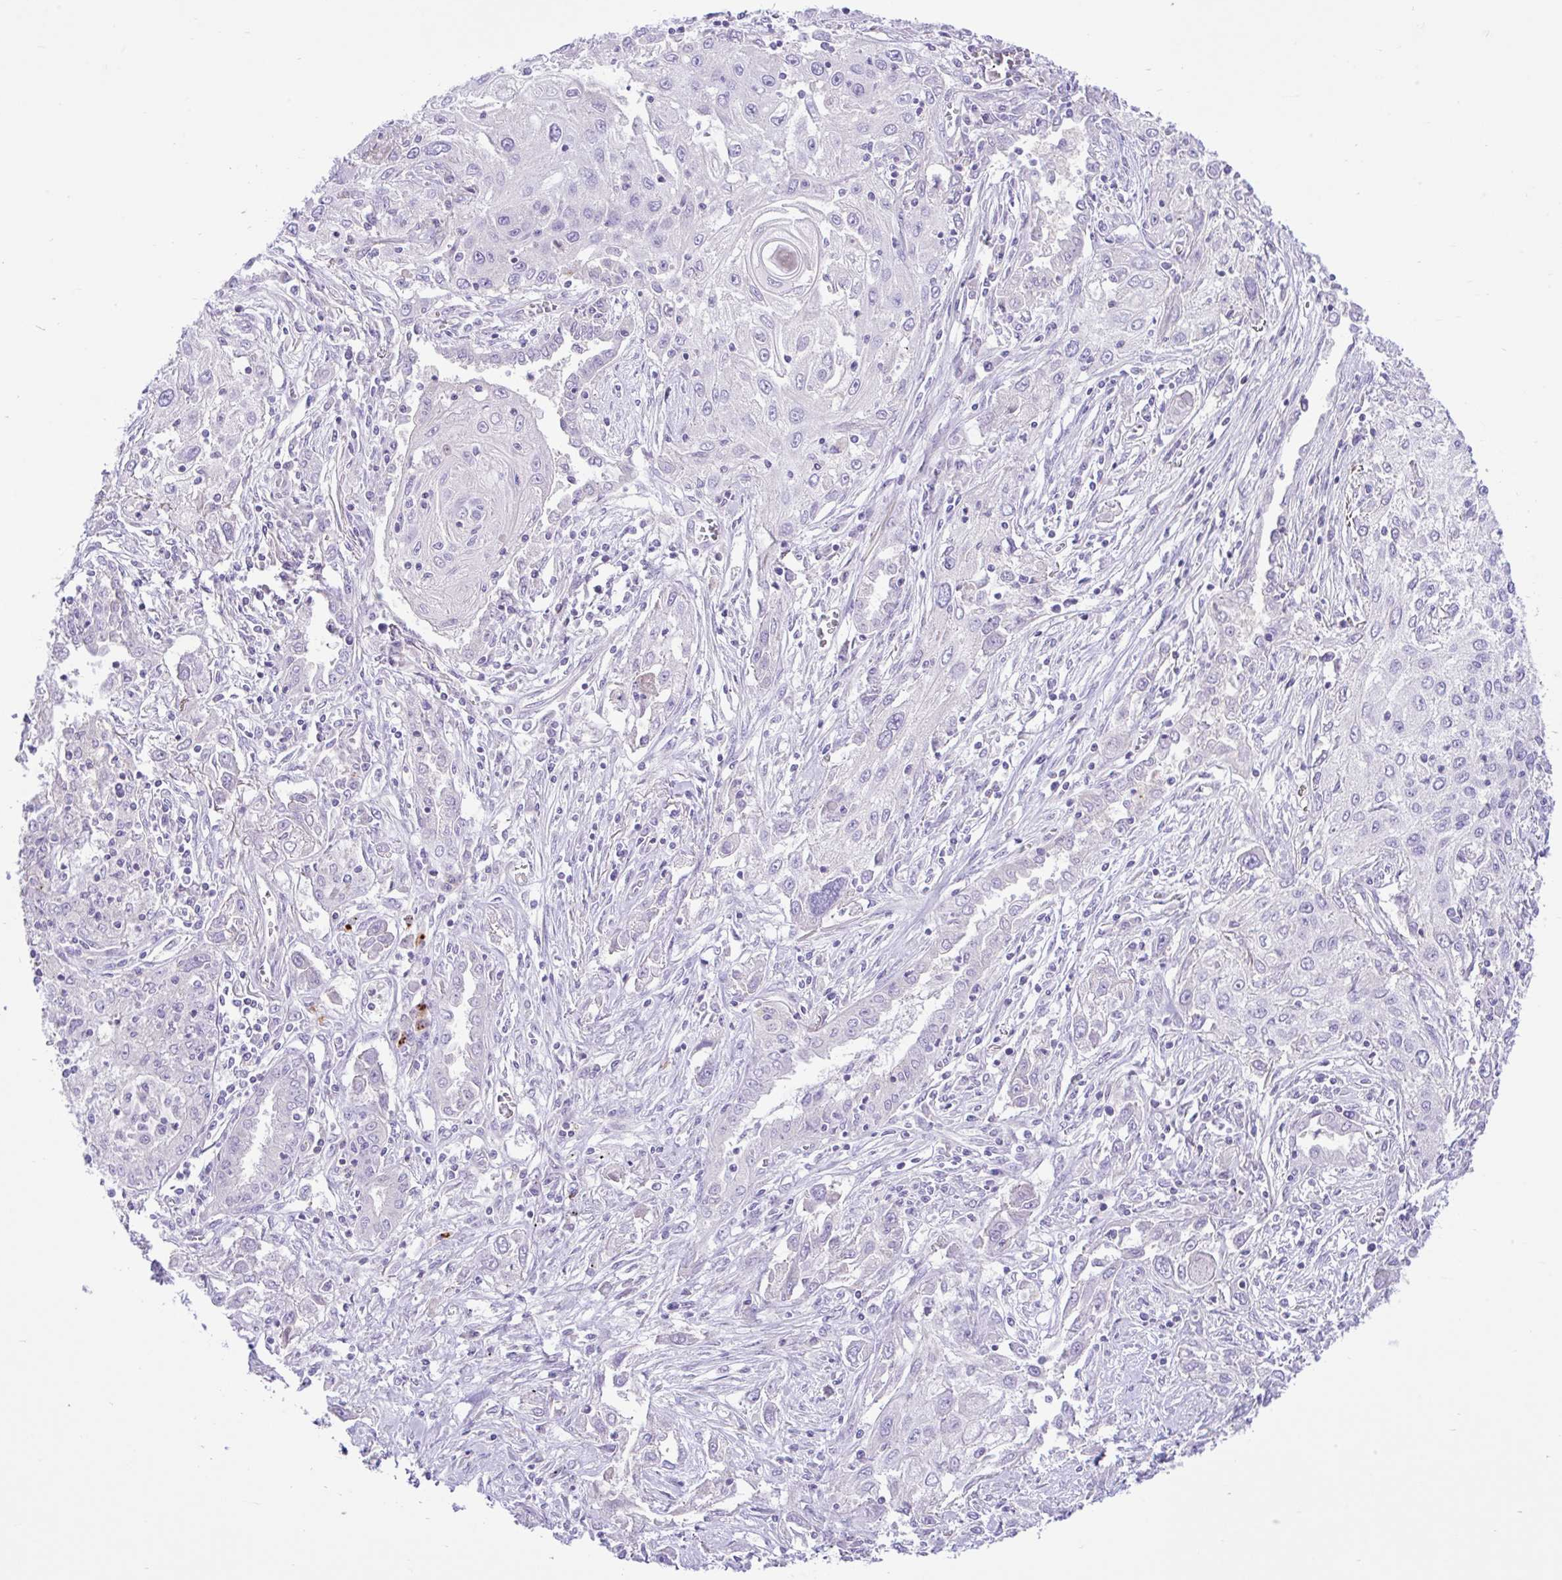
{"staining": {"intensity": "negative", "quantity": "none", "location": "none"}, "tissue": "lung cancer", "cell_type": "Tumor cells", "image_type": "cancer", "snomed": [{"axis": "morphology", "description": "Squamous cell carcinoma, NOS"}, {"axis": "topography", "description": "Lung"}], "caption": "Image shows no significant protein staining in tumor cells of lung cancer.", "gene": "ZNF101", "patient": {"sex": "female", "age": 69}}